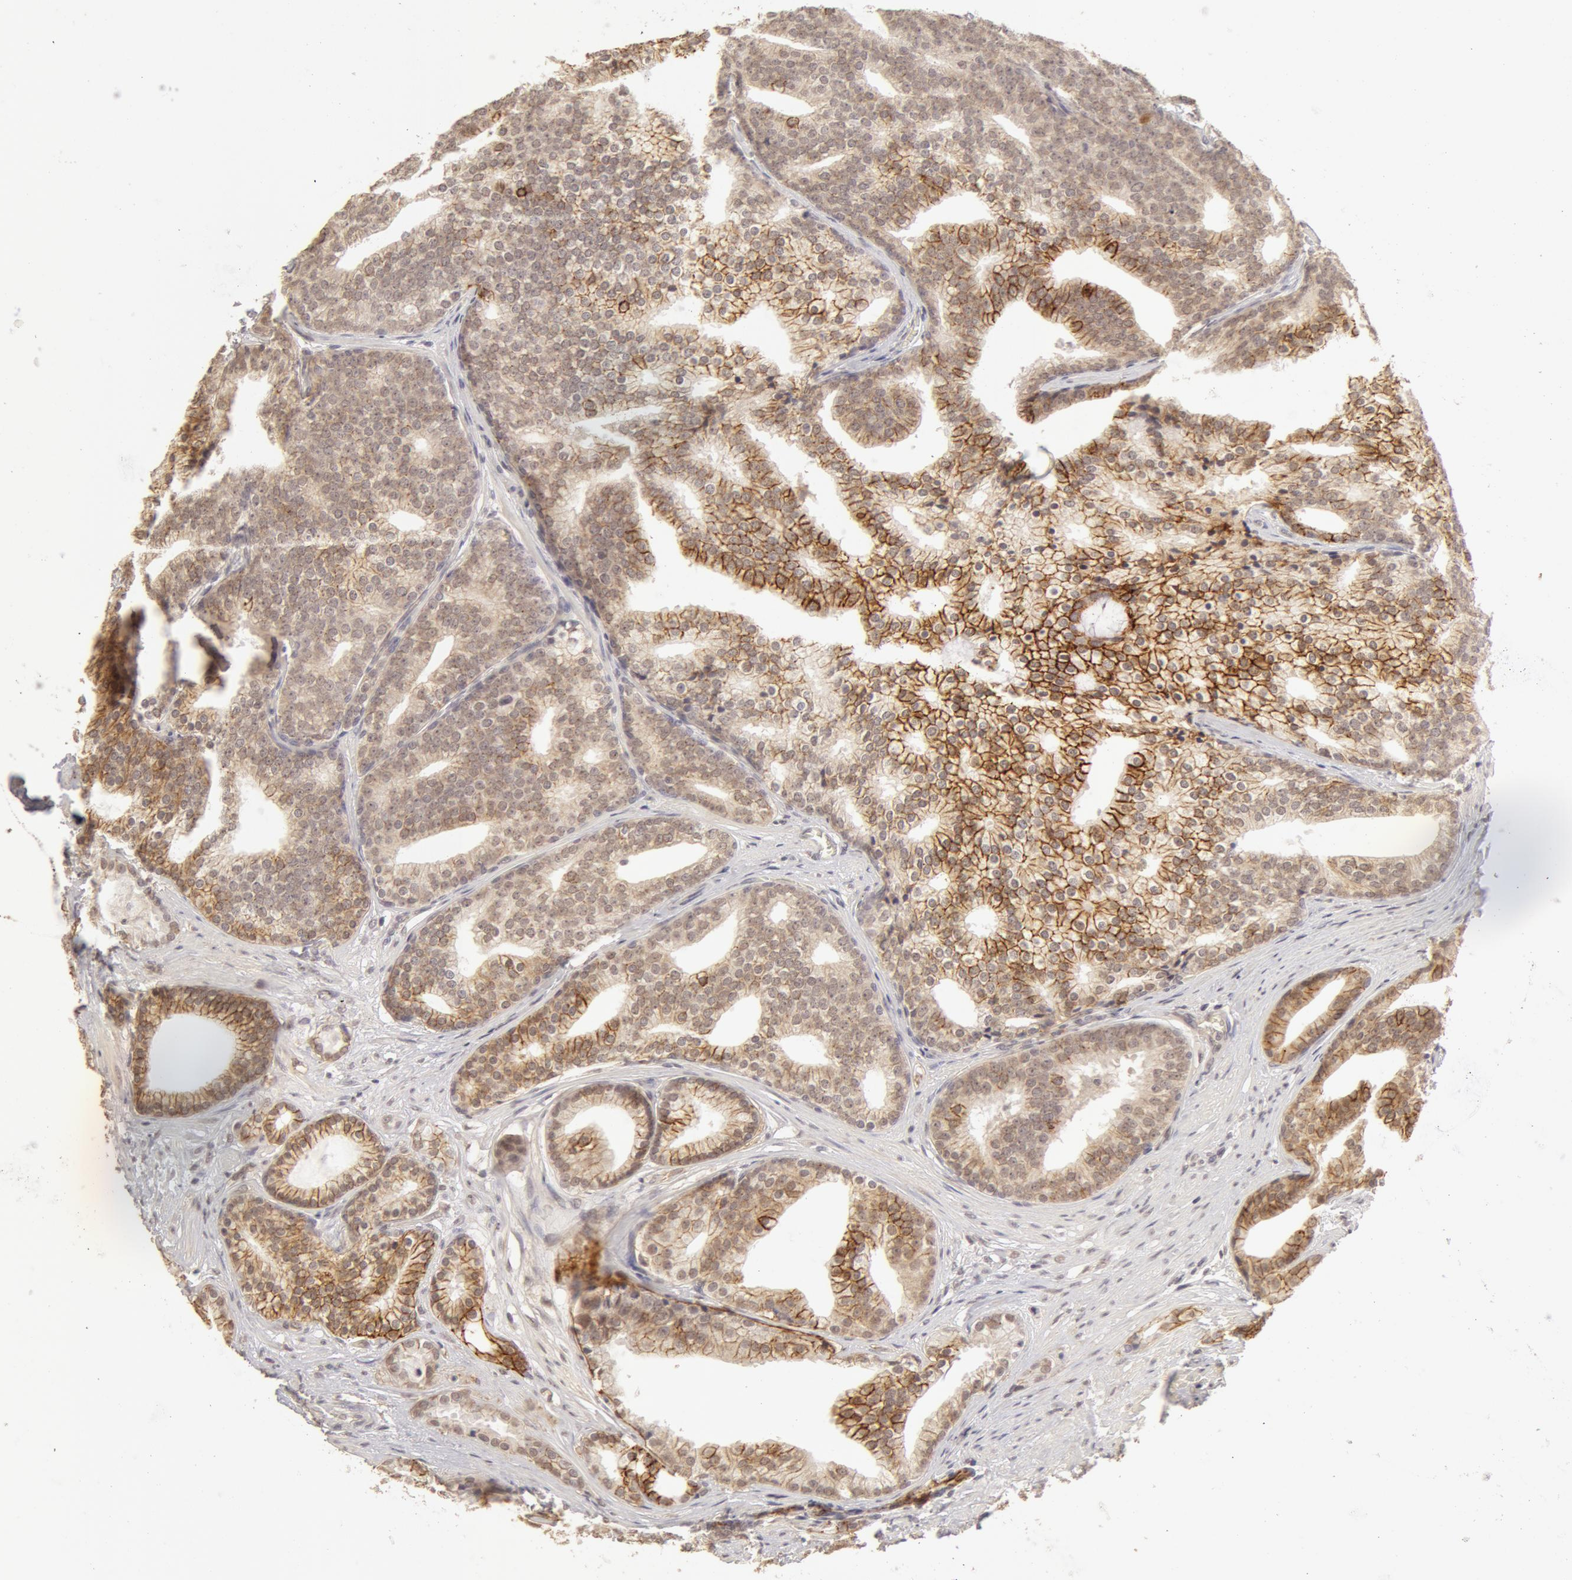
{"staining": {"intensity": "moderate", "quantity": ">75%", "location": "cytoplasmic/membranous"}, "tissue": "prostate cancer", "cell_type": "Tumor cells", "image_type": "cancer", "snomed": [{"axis": "morphology", "description": "Adenocarcinoma, Low grade"}, {"axis": "topography", "description": "Prostate"}], "caption": "Prostate cancer tissue shows moderate cytoplasmic/membranous positivity in approximately >75% of tumor cells", "gene": "ADAM10", "patient": {"sex": "male", "age": 71}}